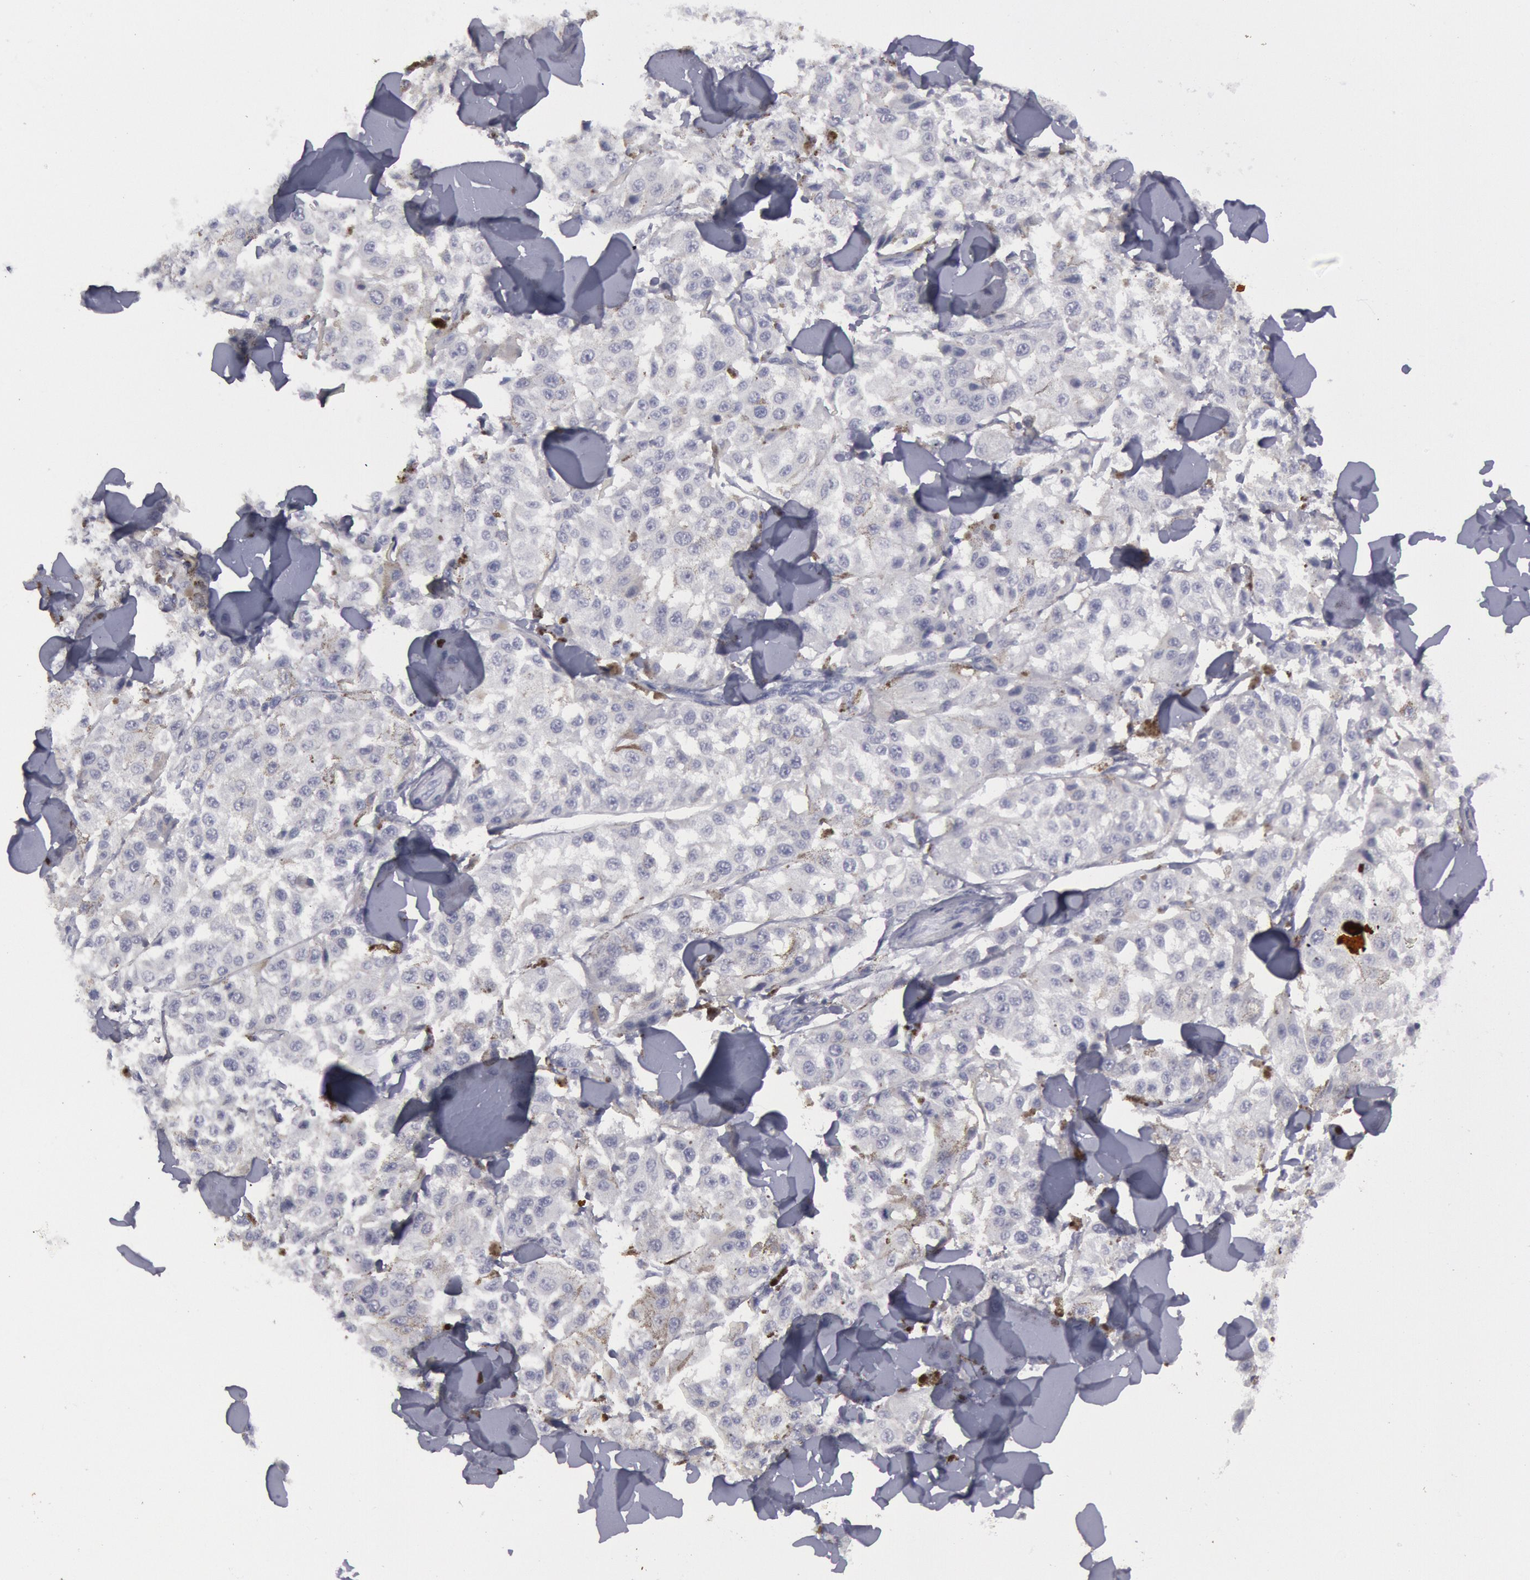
{"staining": {"intensity": "negative", "quantity": "none", "location": "none"}, "tissue": "melanoma", "cell_type": "Tumor cells", "image_type": "cancer", "snomed": [{"axis": "morphology", "description": "Malignant melanoma, NOS"}, {"axis": "topography", "description": "Skin"}], "caption": "There is no significant positivity in tumor cells of melanoma.", "gene": "FHL1", "patient": {"sex": "female", "age": 64}}